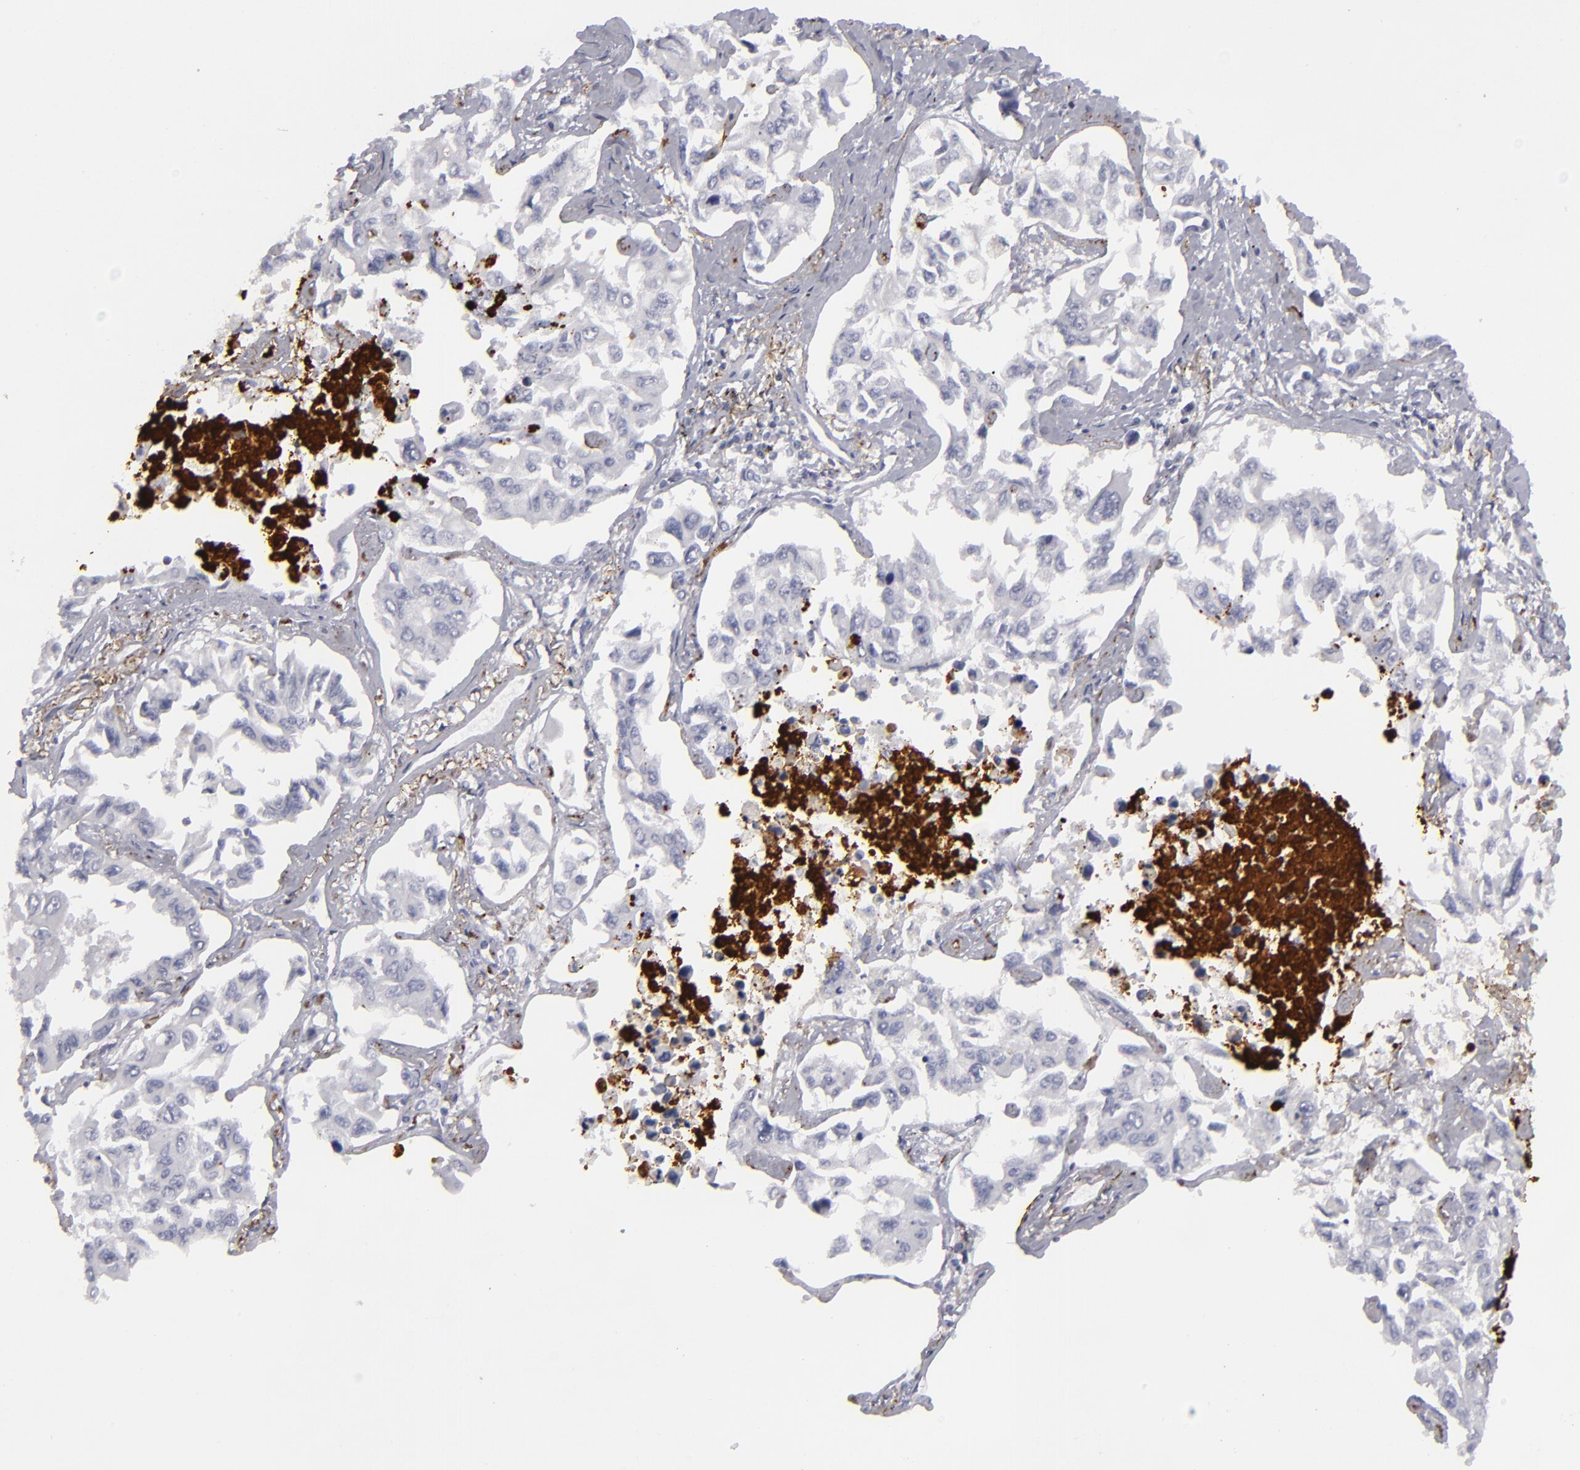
{"staining": {"intensity": "negative", "quantity": "none", "location": "none"}, "tissue": "lung cancer", "cell_type": "Tumor cells", "image_type": "cancer", "snomed": [{"axis": "morphology", "description": "Adenocarcinoma, NOS"}, {"axis": "topography", "description": "Lung"}], "caption": "Tumor cells are negative for brown protein staining in adenocarcinoma (lung).", "gene": "C9", "patient": {"sex": "male", "age": 64}}